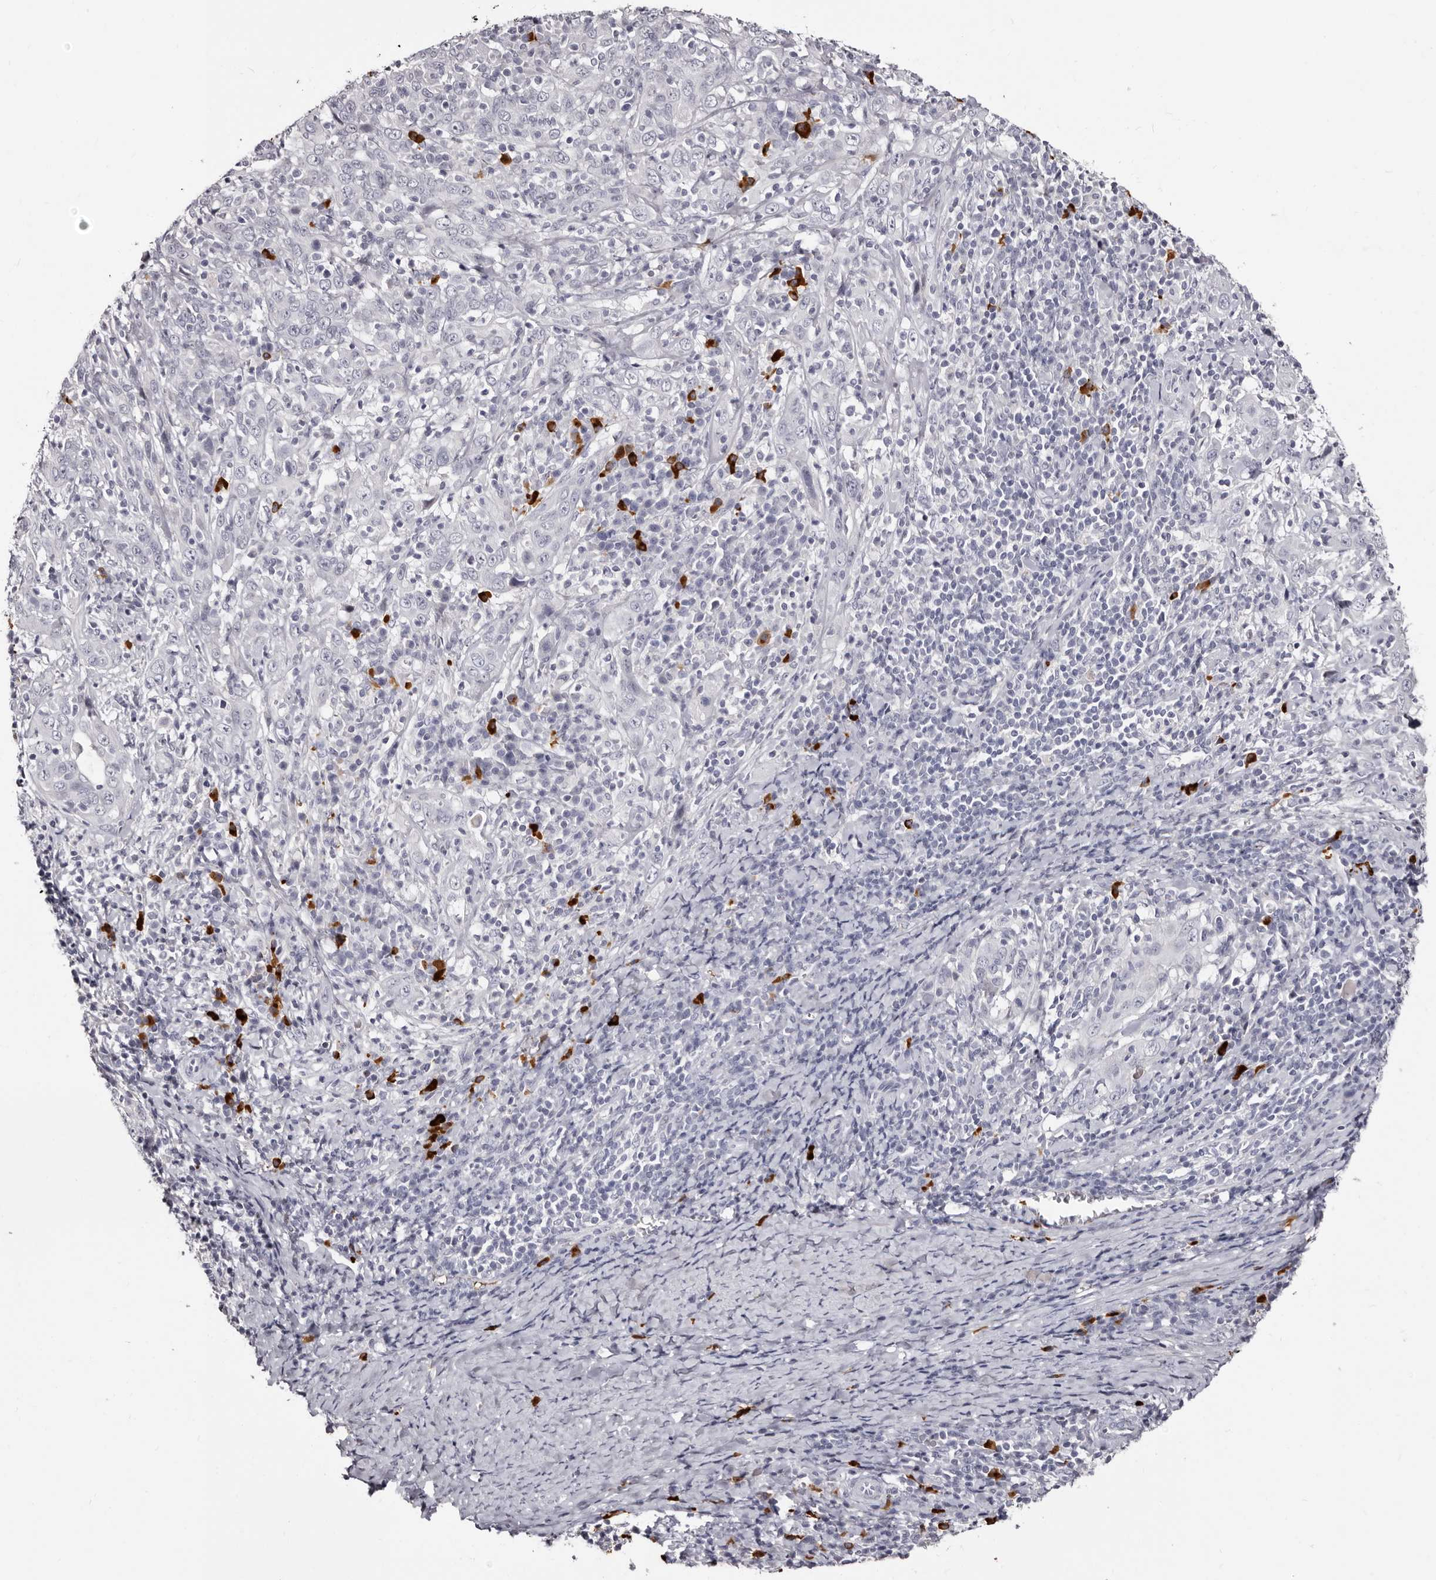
{"staining": {"intensity": "negative", "quantity": "none", "location": "none"}, "tissue": "cervical cancer", "cell_type": "Tumor cells", "image_type": "cancer", "snomed": [{"axis": "morphology", "description": "Squamous cell carcinoma, NOS"}, {"axis": "topography", "description": "Cervix"}], "caption": "There is no significant expression in tumor cells of cervical squamous cell carcinoma.", "gene": "TBC1D22B", "patient": {"sex": "female", "age": 46}}